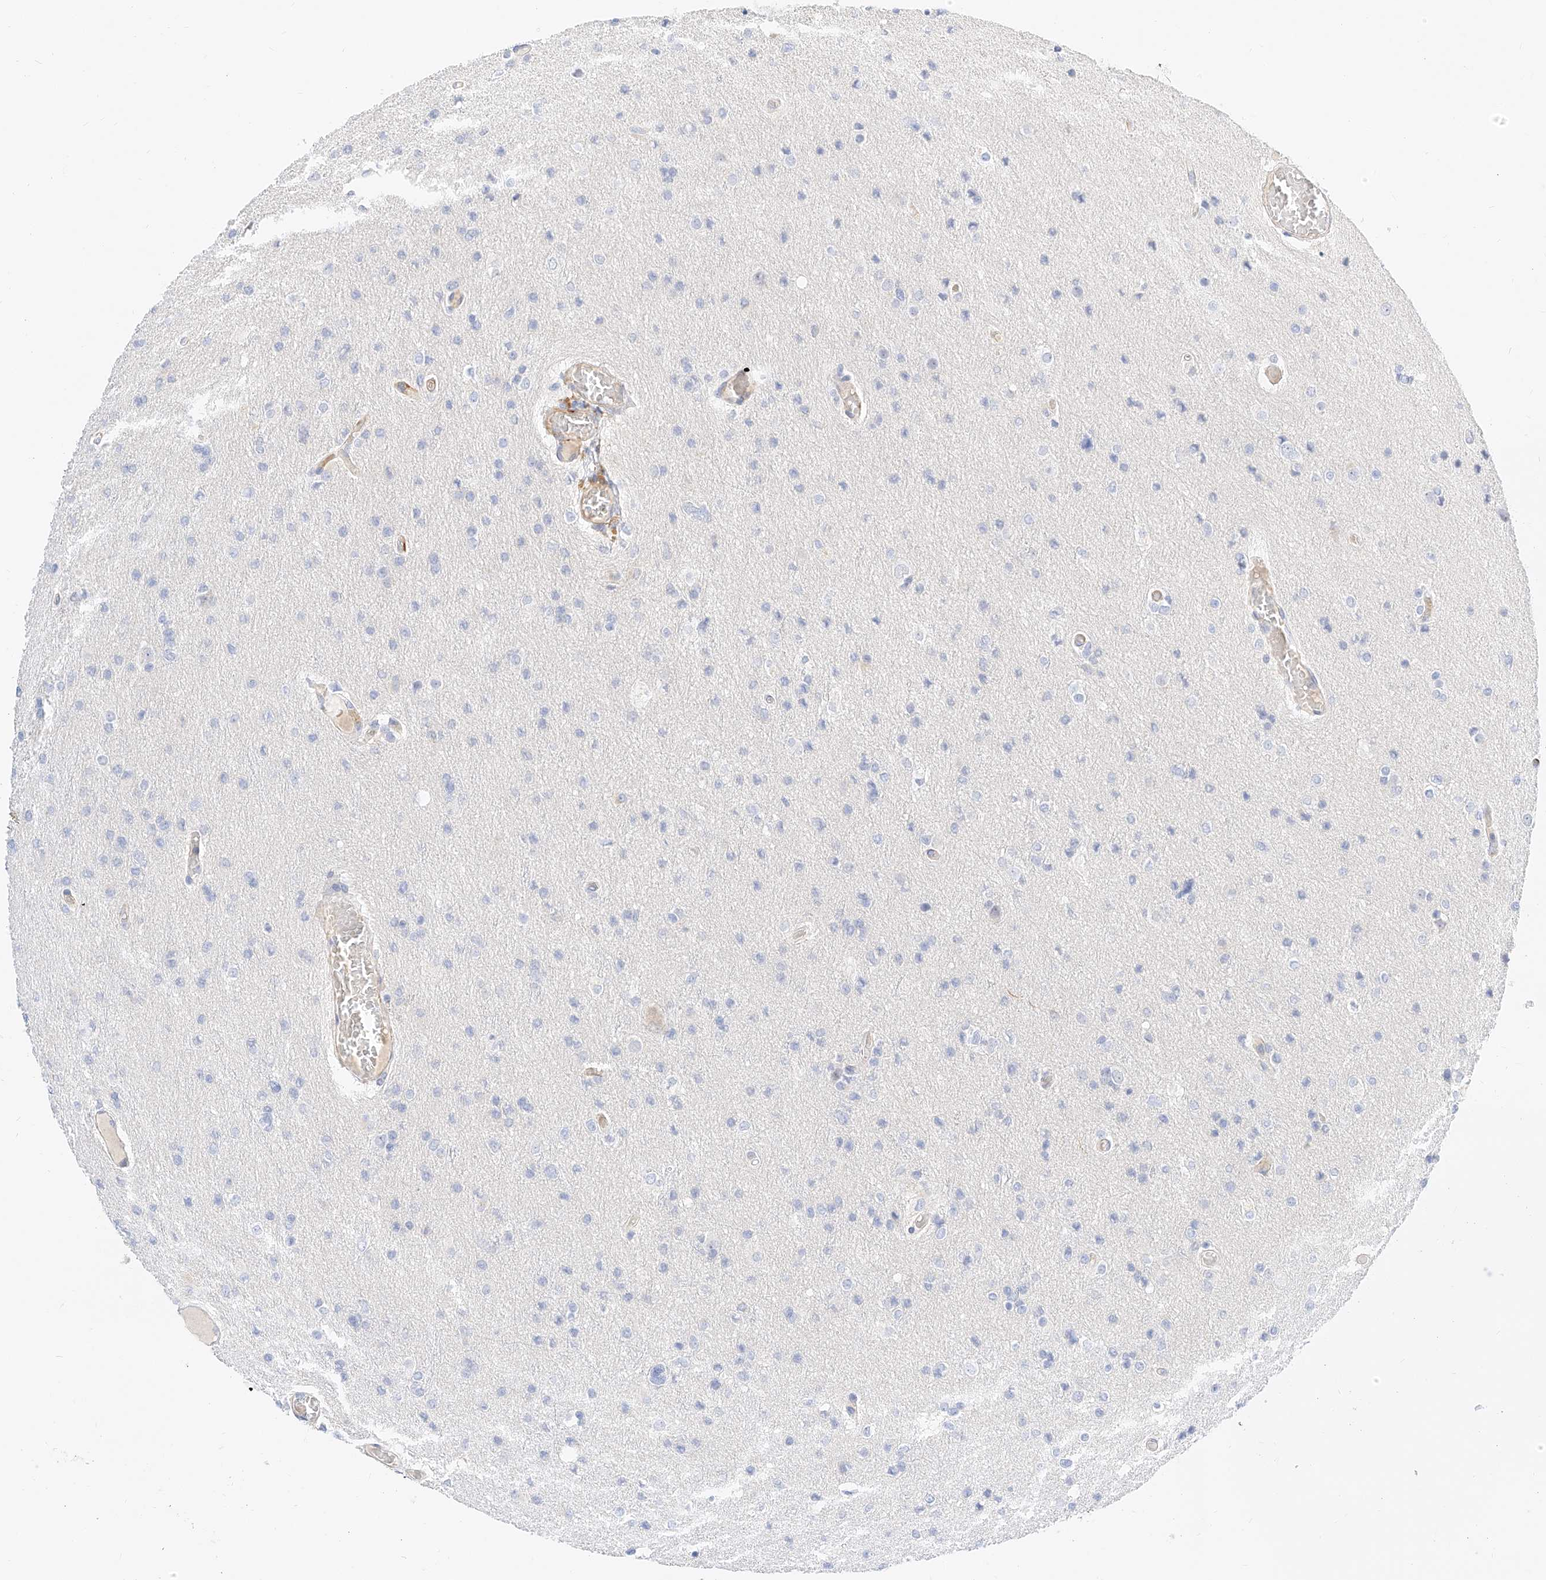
{"staining": {"intensity": "negative", "quantity": "none", "location": "none"}, "tissue": "glioma", "cell_type": "Tumor cells", "image_type": "cancer", "snomed": [{"axis": "morphology", "description": "Glioma, malignant, High grade"}, {"axis": "topography", "description": "Cerebral cortex"}], "caption": "Immunohistochemical staining of human high-grade glioma (malignant) displays no significant staining in tumor cells. The staining was performed using DAB to visualize the protein expression in brown, while the nuclei were stained in blue with hematoxylin (Magnification: 20x).", "gene": "CDCP2", "patient": {"sex": "female", "age": 36}}